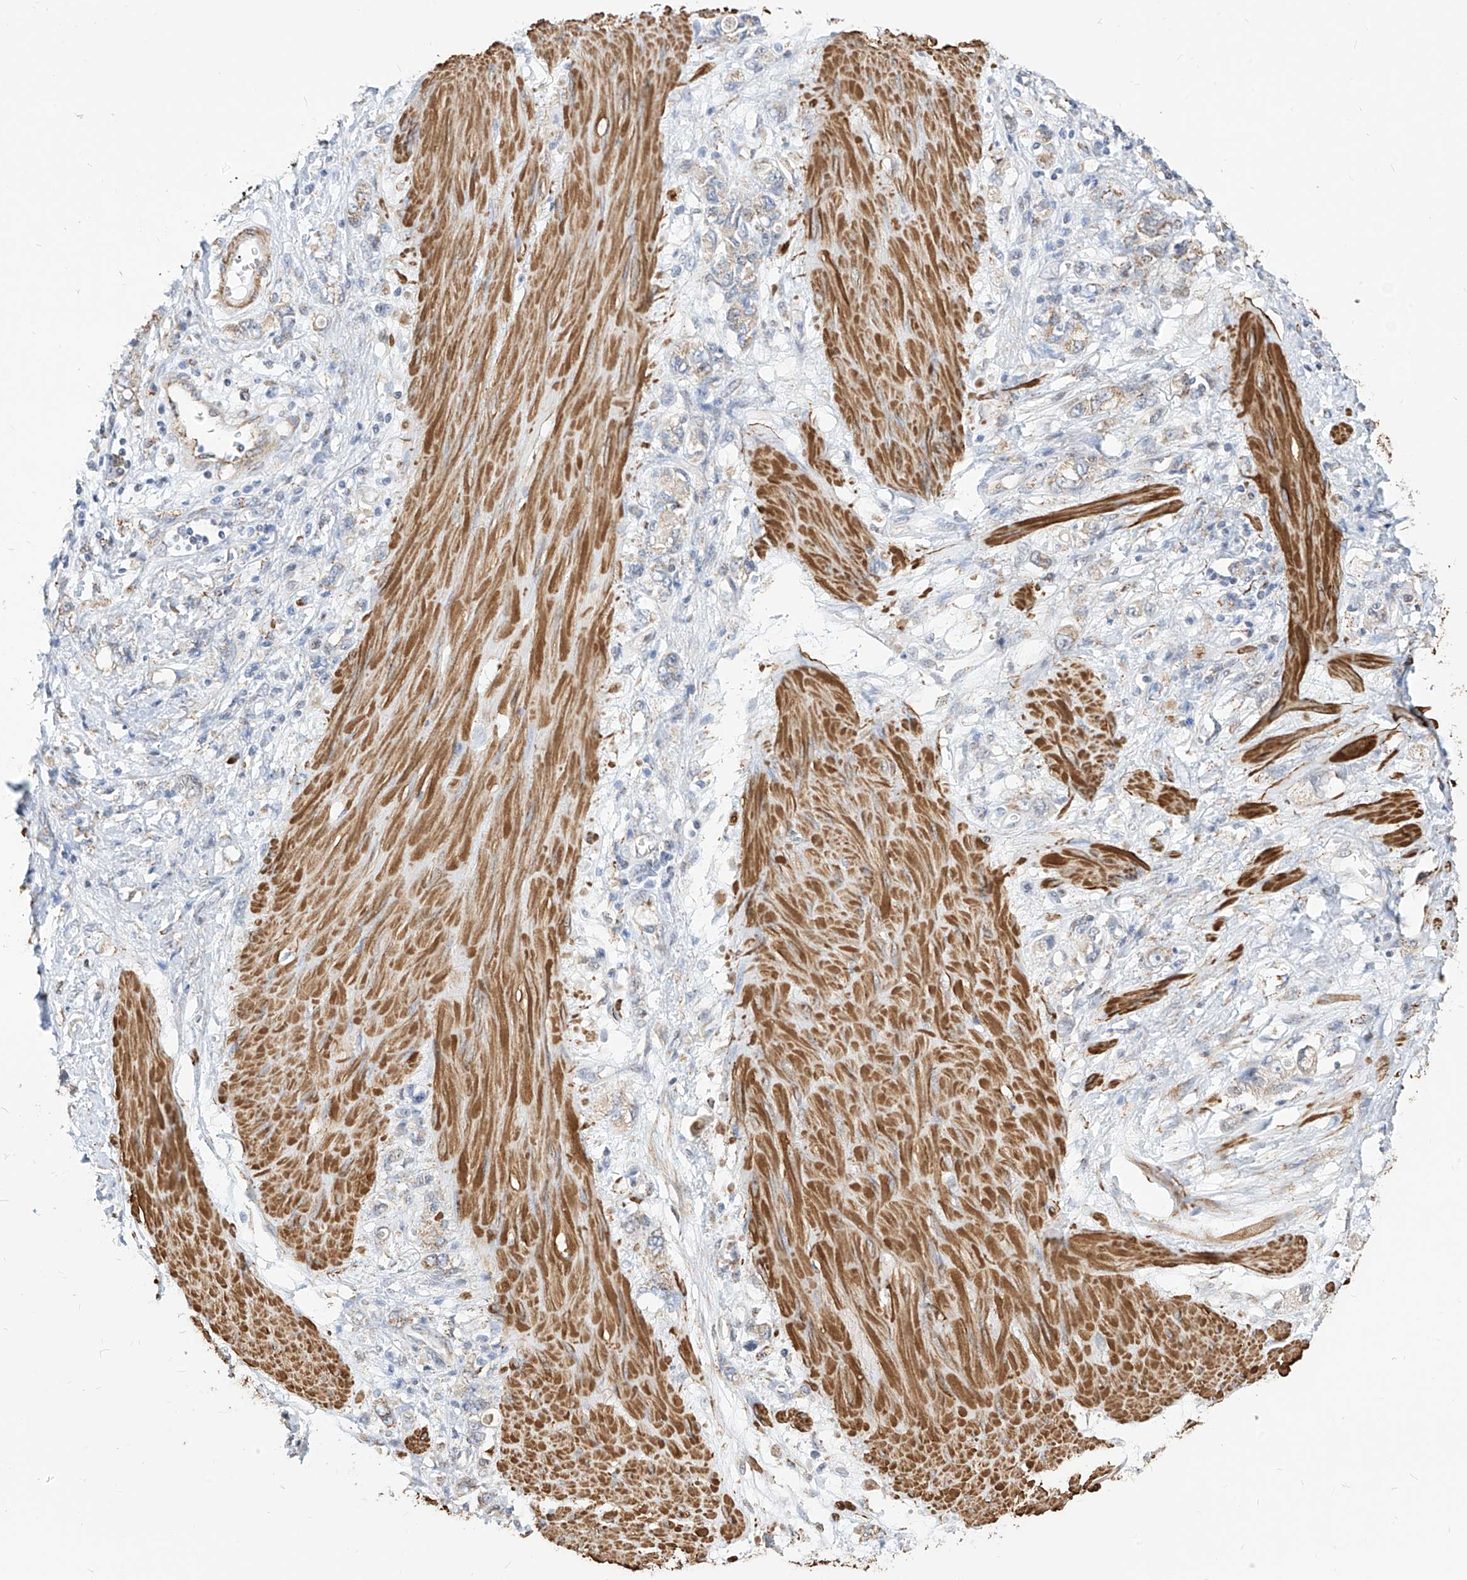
{"staining": {"intensity": "weak", "quantity": "<25%", "location": "cytoplasmic/membranous"}, "tissue": "stomach cancer", "cell_type": "Tumor cells", "image_type": "cancer", "snomed": [{"axis": "morphology", "description": "Adenocarcinoma, NOS"}, {"axis": "topography", "description": "Stomach"}], "caption": "This image is of stomach adenocarcinoma stained with immunohistochemistry (IHC) to label a protein in brown with the nuclei are counter-stained blue. There is no staining in tumor cells.", "gene": "TTLL8", "patient": {"sex": "female", "age": 76}}